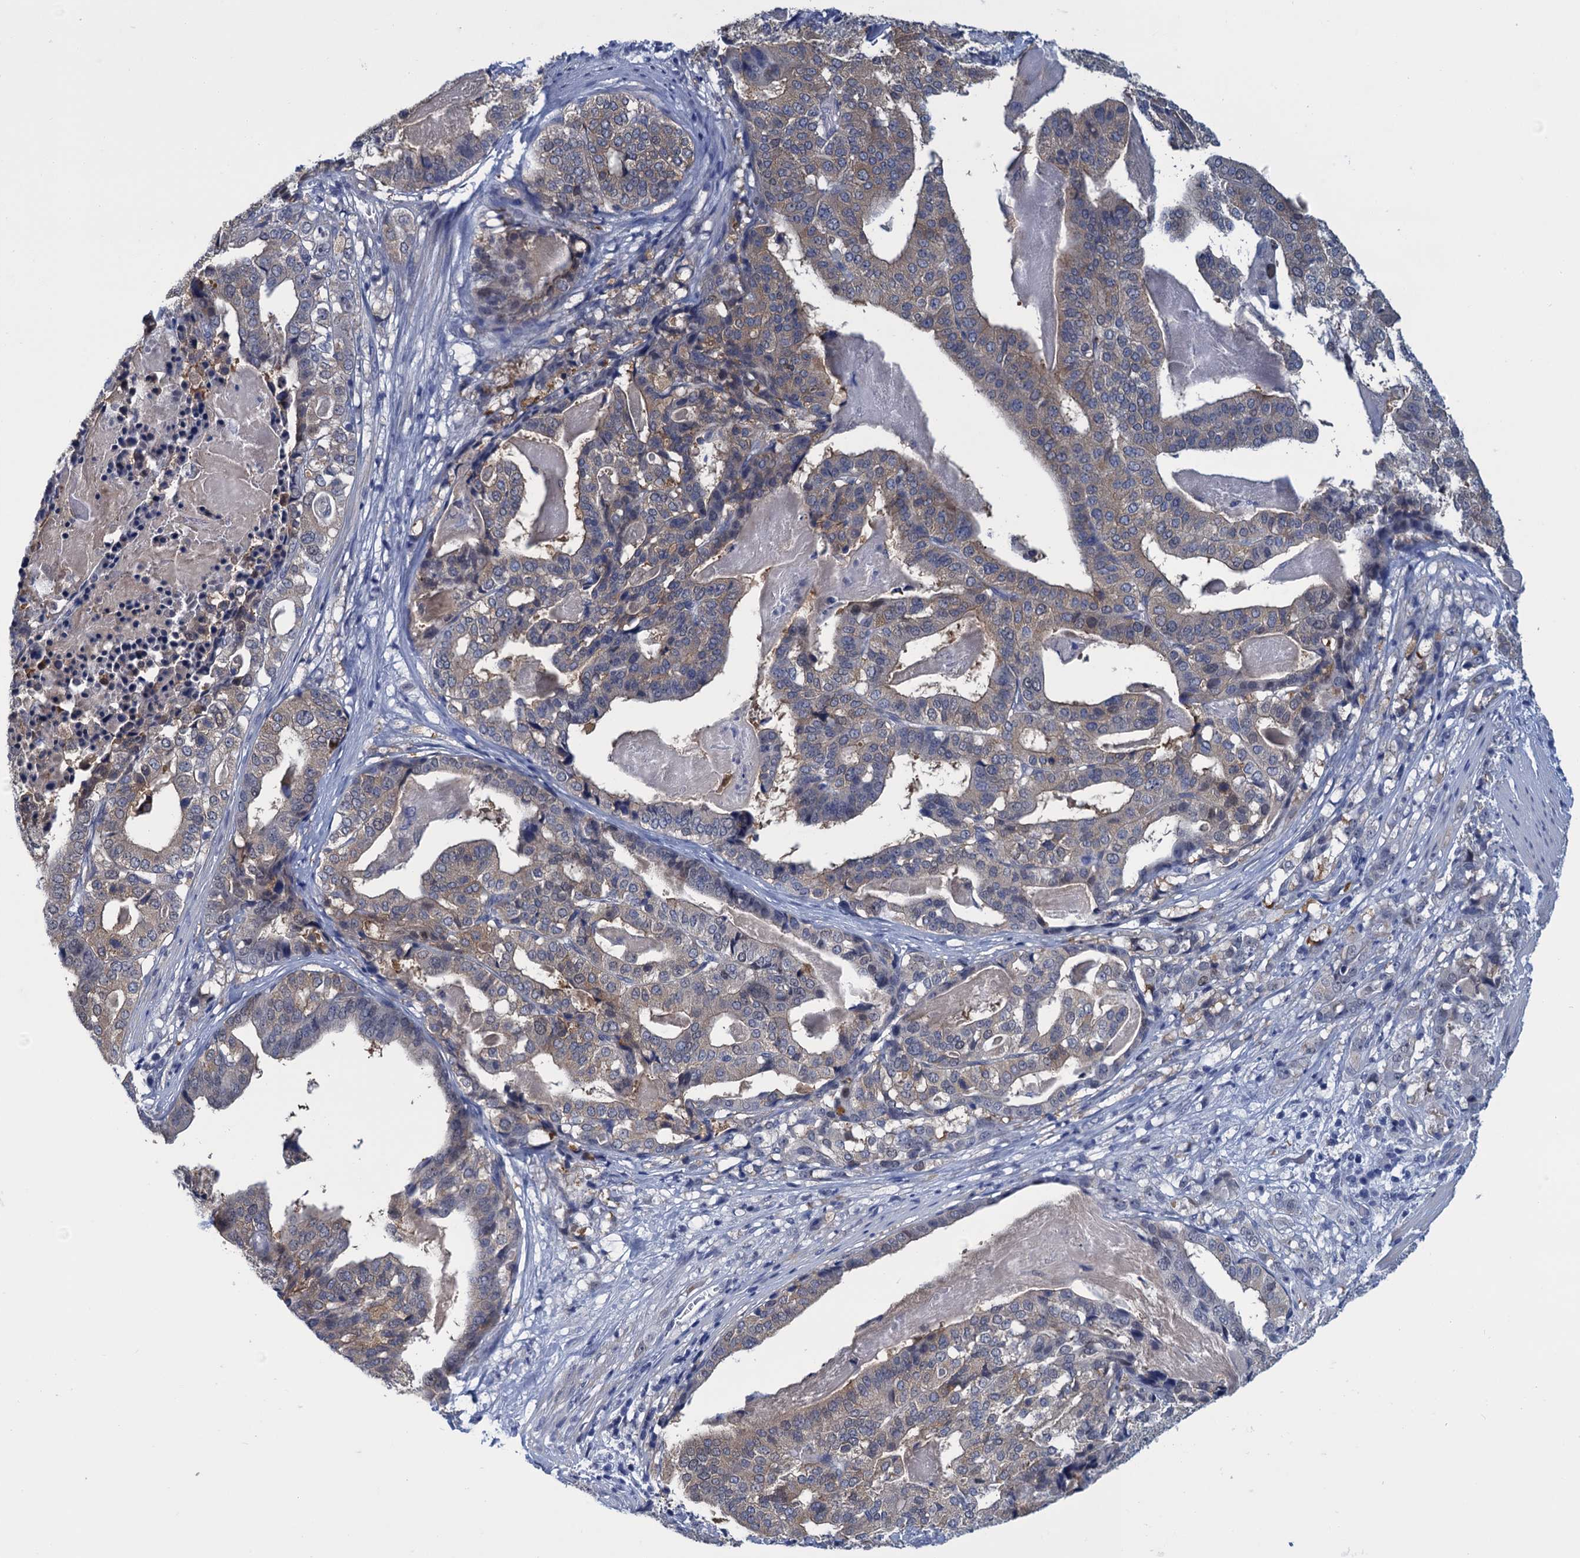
{"staining": {"intensity": "weak", "quantity": "25%-75%", "location": "cytoplasmic/membranous"}, "tissue": "stomach cancer", "cell_type": "Tumor cells", "image_type": "cancer", "snomed": [{"axis": "morphology", "description": "Adenocarcinoma, NOS"}, {"axis": "topography", "description": "Stomach"}], "caption": "The immunohistochemical stain shows weak cytoplasmic/membranous staining in tumor cells of stomach cancer (adenocarcinoma) tissue. The staining was performed using DAB, with brown indicating positive protein expression. Nuclei are stained blue with hematoxylin.", "gene": "GINS3", "patient": {"sex": "male", "age": 48}}